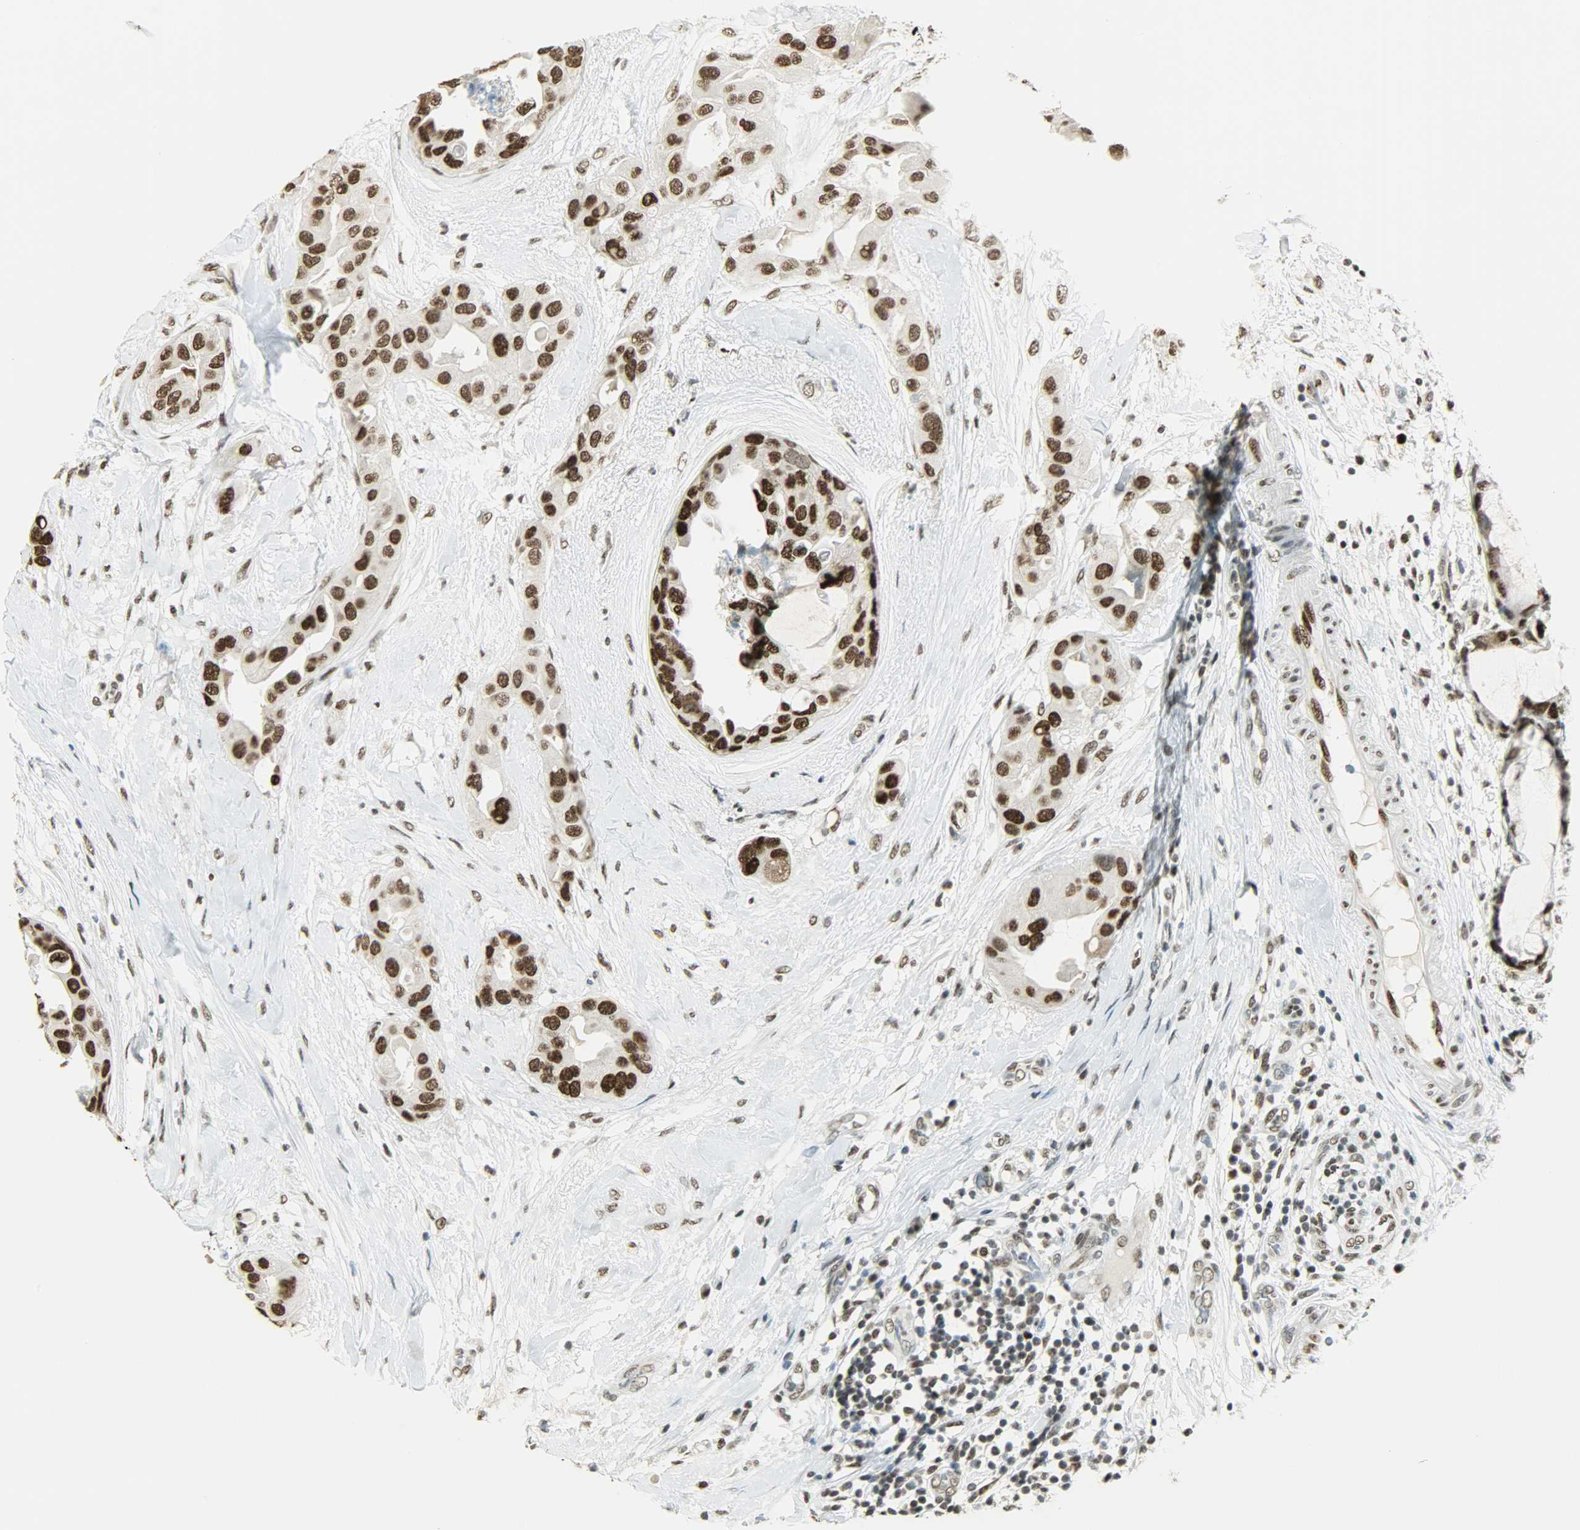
{"staining": {"intensity": "strong", "quantity": ">75%", "location": "nuclear"}, "tissue": "breast cancer", "cell_type": "Tumor cells", "image_type": "cancer", "snomed": [{"axis": "morphology", "description": "Duct carcinoma"}, {"axis": "topography", "description": "Breast"}], "caption": "About >75% of tumor cells in breast cancer (intraductal carcinoma) display strong nuclear protein expression as visualized by brown immunohistochemical staining.", "gene": "MYEF2", "patient": {"sex": "female", "age": 40}}